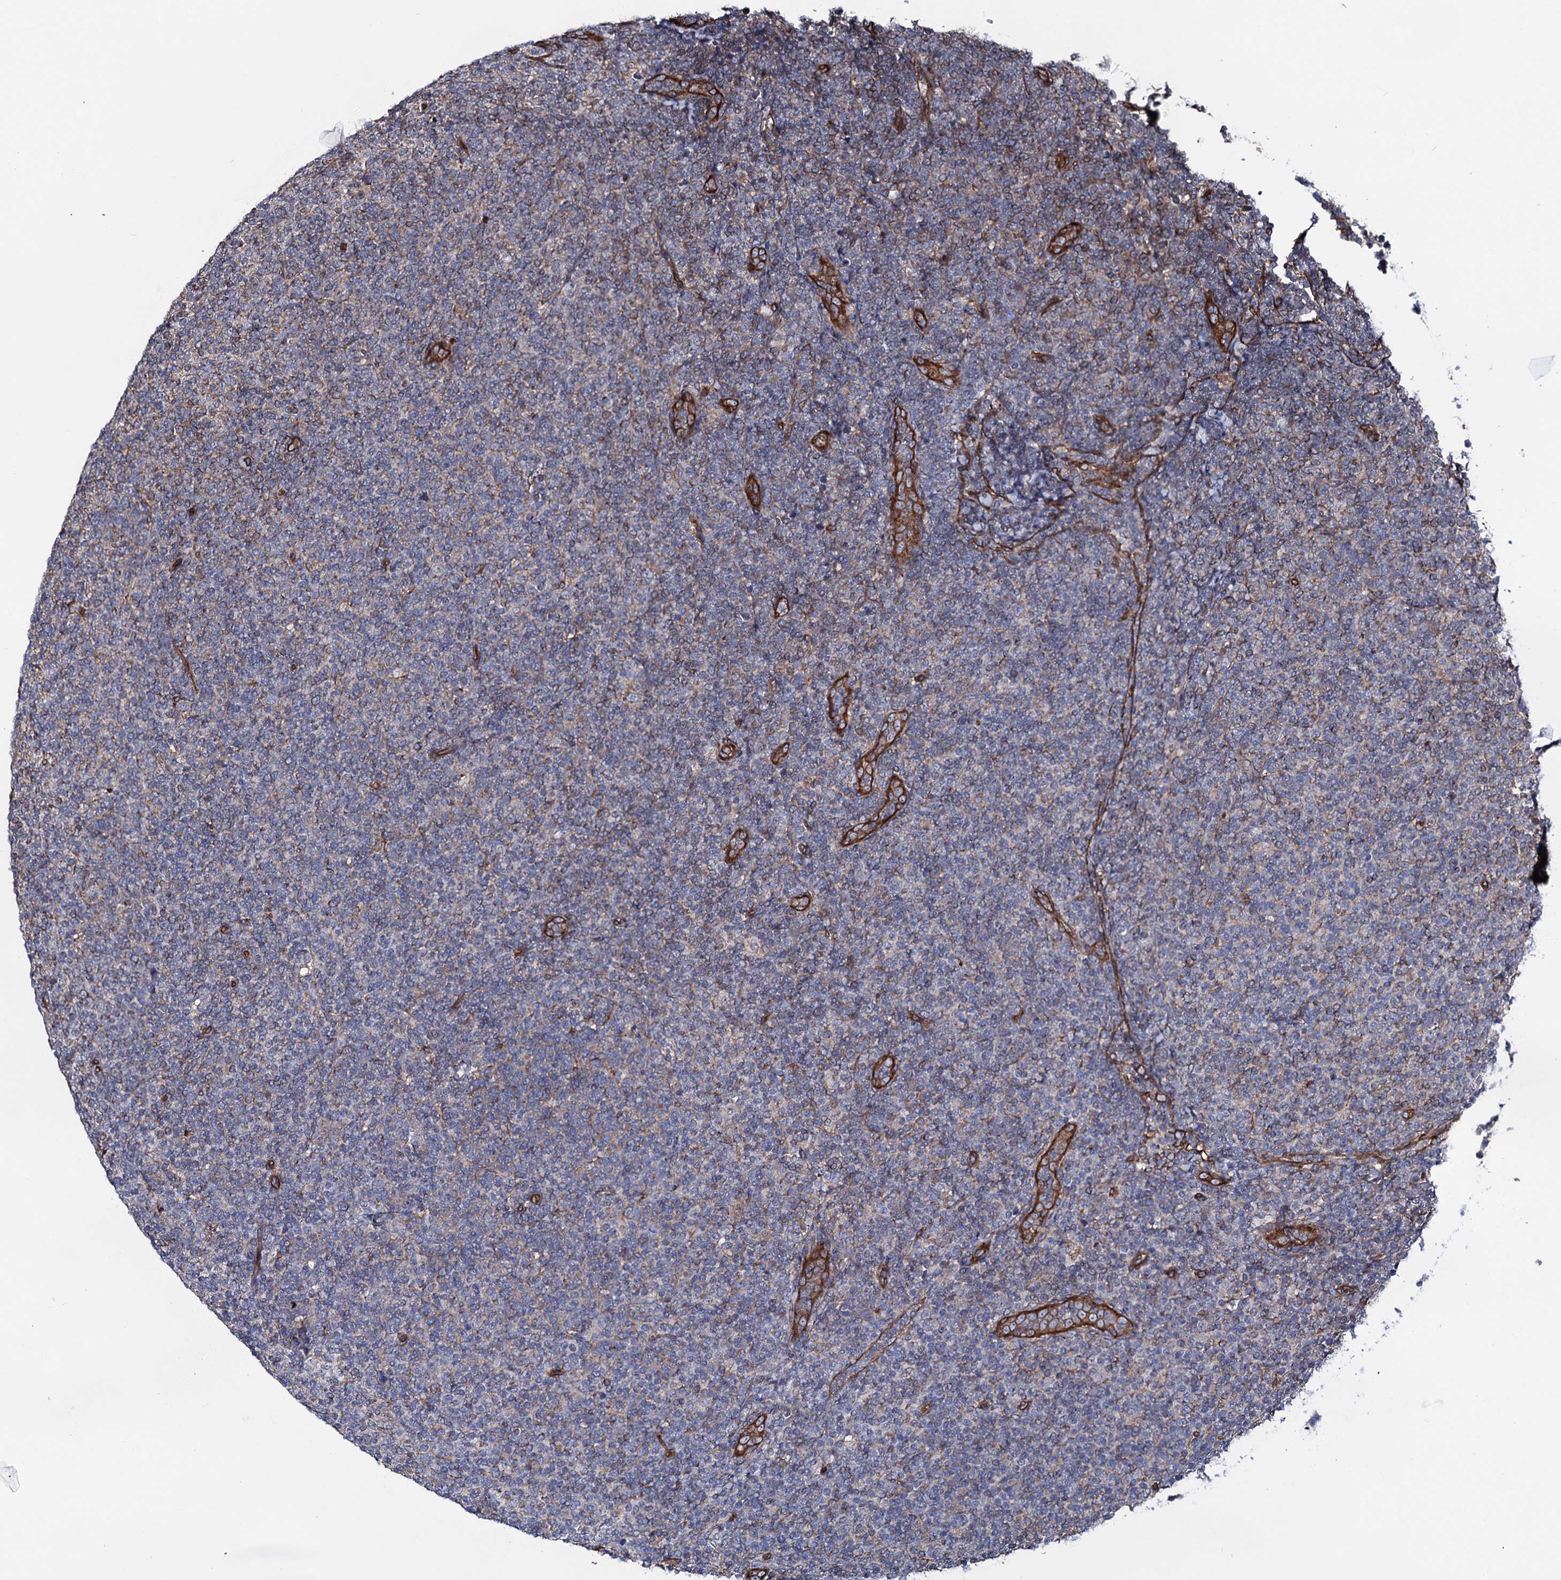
{"staining": {"intensity": "negative", "quantity": "none", "location": "none"}, "tissue": "lymphoma", "cell_type": "Tumor cells", "image_type": "cancer", "snomed": [{"axis": "morphology", "description": "Malignant lymphoma, non-Hodgkin's type, Low grade"}, {"axis": "topography", "description": "Lymph node"}], "caption": "Image shows no significant protein staining in tumor cells of low-grade malignant lymphoma, non-Hodgkin's type.", "gene": "CIP2A", "patient": {"sex": "male", "age": 66}}